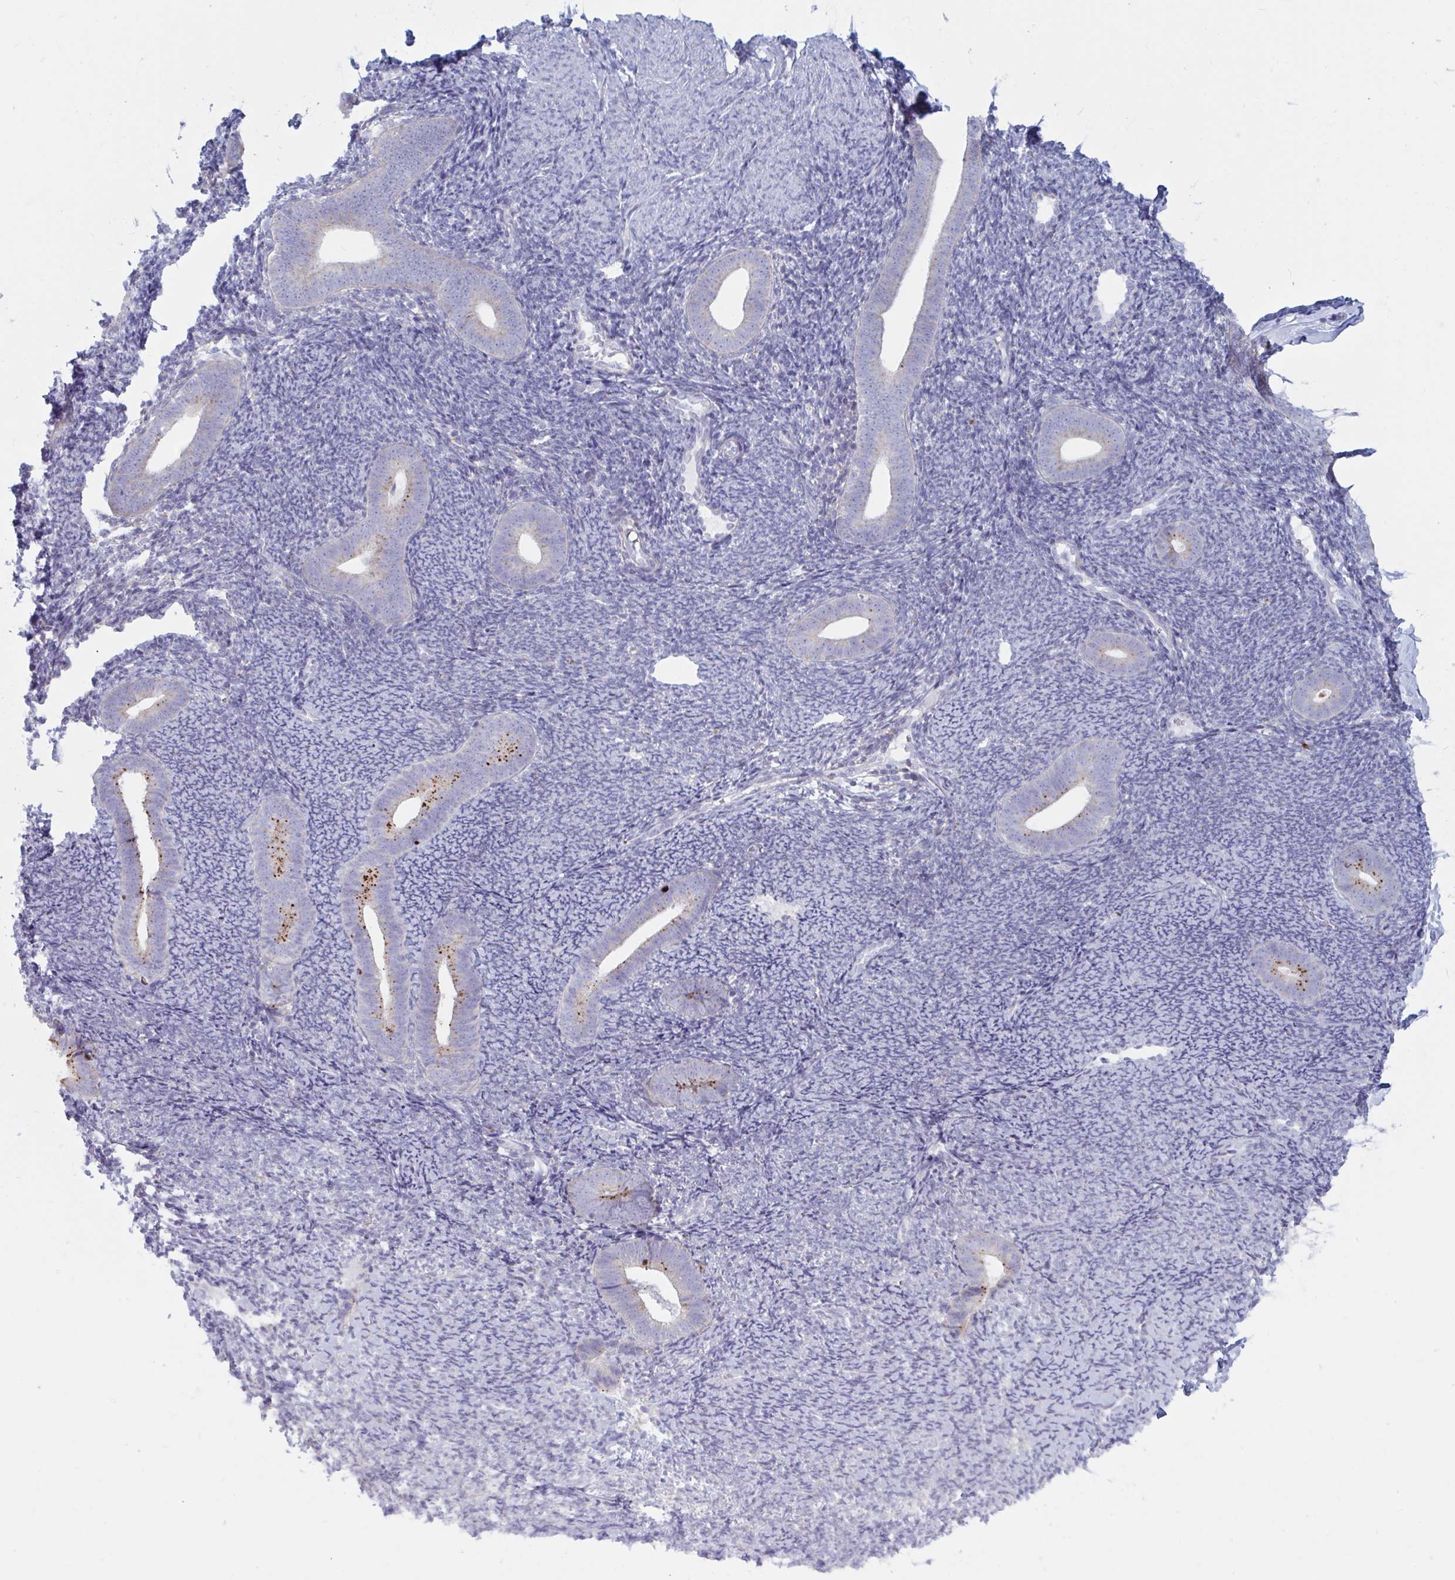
{"staining": {"intensity": "negative", "quantity": "none", "location": "none"}, "tissue": "endometrium", "cell_type": "Cells in endometrial stroma", "image_type": "normal", "snomed": [{"axis": "morphology", "description": "Normal tissue, NOS"}, {"axis": "topography", "description": "Endometrium"}], "caption": "IHC histopathology image of normal endometrium stained for a protein (brown), which reveals no staining in cells in endometrial stroma. The staining was performed using DAB (3,3'-diaminobenzidine) to visualize the protein expression in brown, while the nuclei were stained in blue with hematoxylin (Magnification: 20x).", "gene": "ATG9A", "patient": {"sex": "female", "age": 39}}